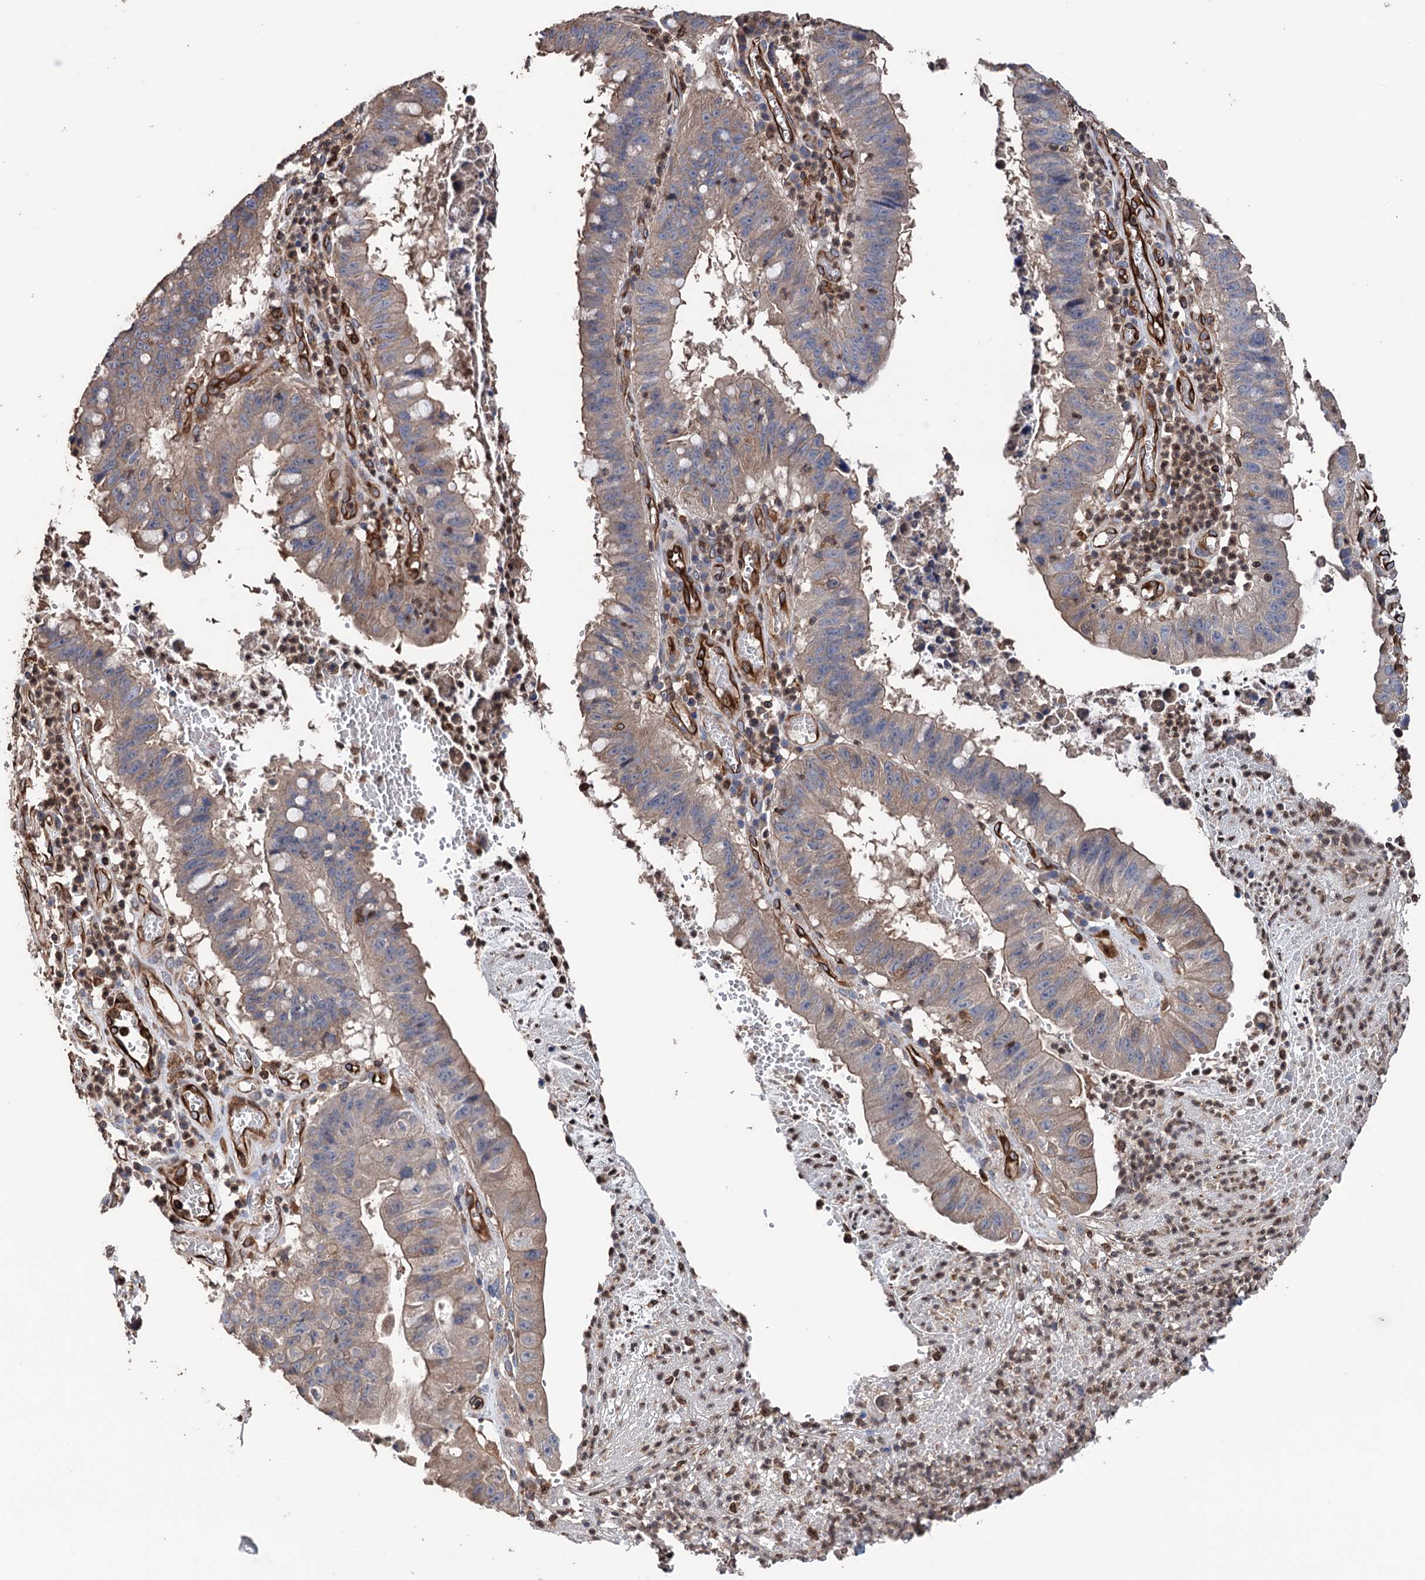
{"staining": {"intensity": "weak", "quantity": "<25%", "location": "cytoplasmic/membranous"}, "tissue": "stomach cancer", "cell_type": "Tumor cells", "image_type": "cancer", "snomed": [{"axis": "morphology", "description": "Adenocarcinoma, NOS"}, {"axis": "topography", "description": "Stomach"}], "caption": "Immunohistochemistry (IHC) photomicrograph of neoplastic tissue: stomach adenocarcinoma stained with DAB exhibits no significant protein positivity in tumor cells.", "gene": "STING1", "patient": {"sex": "male", "age": 59}}